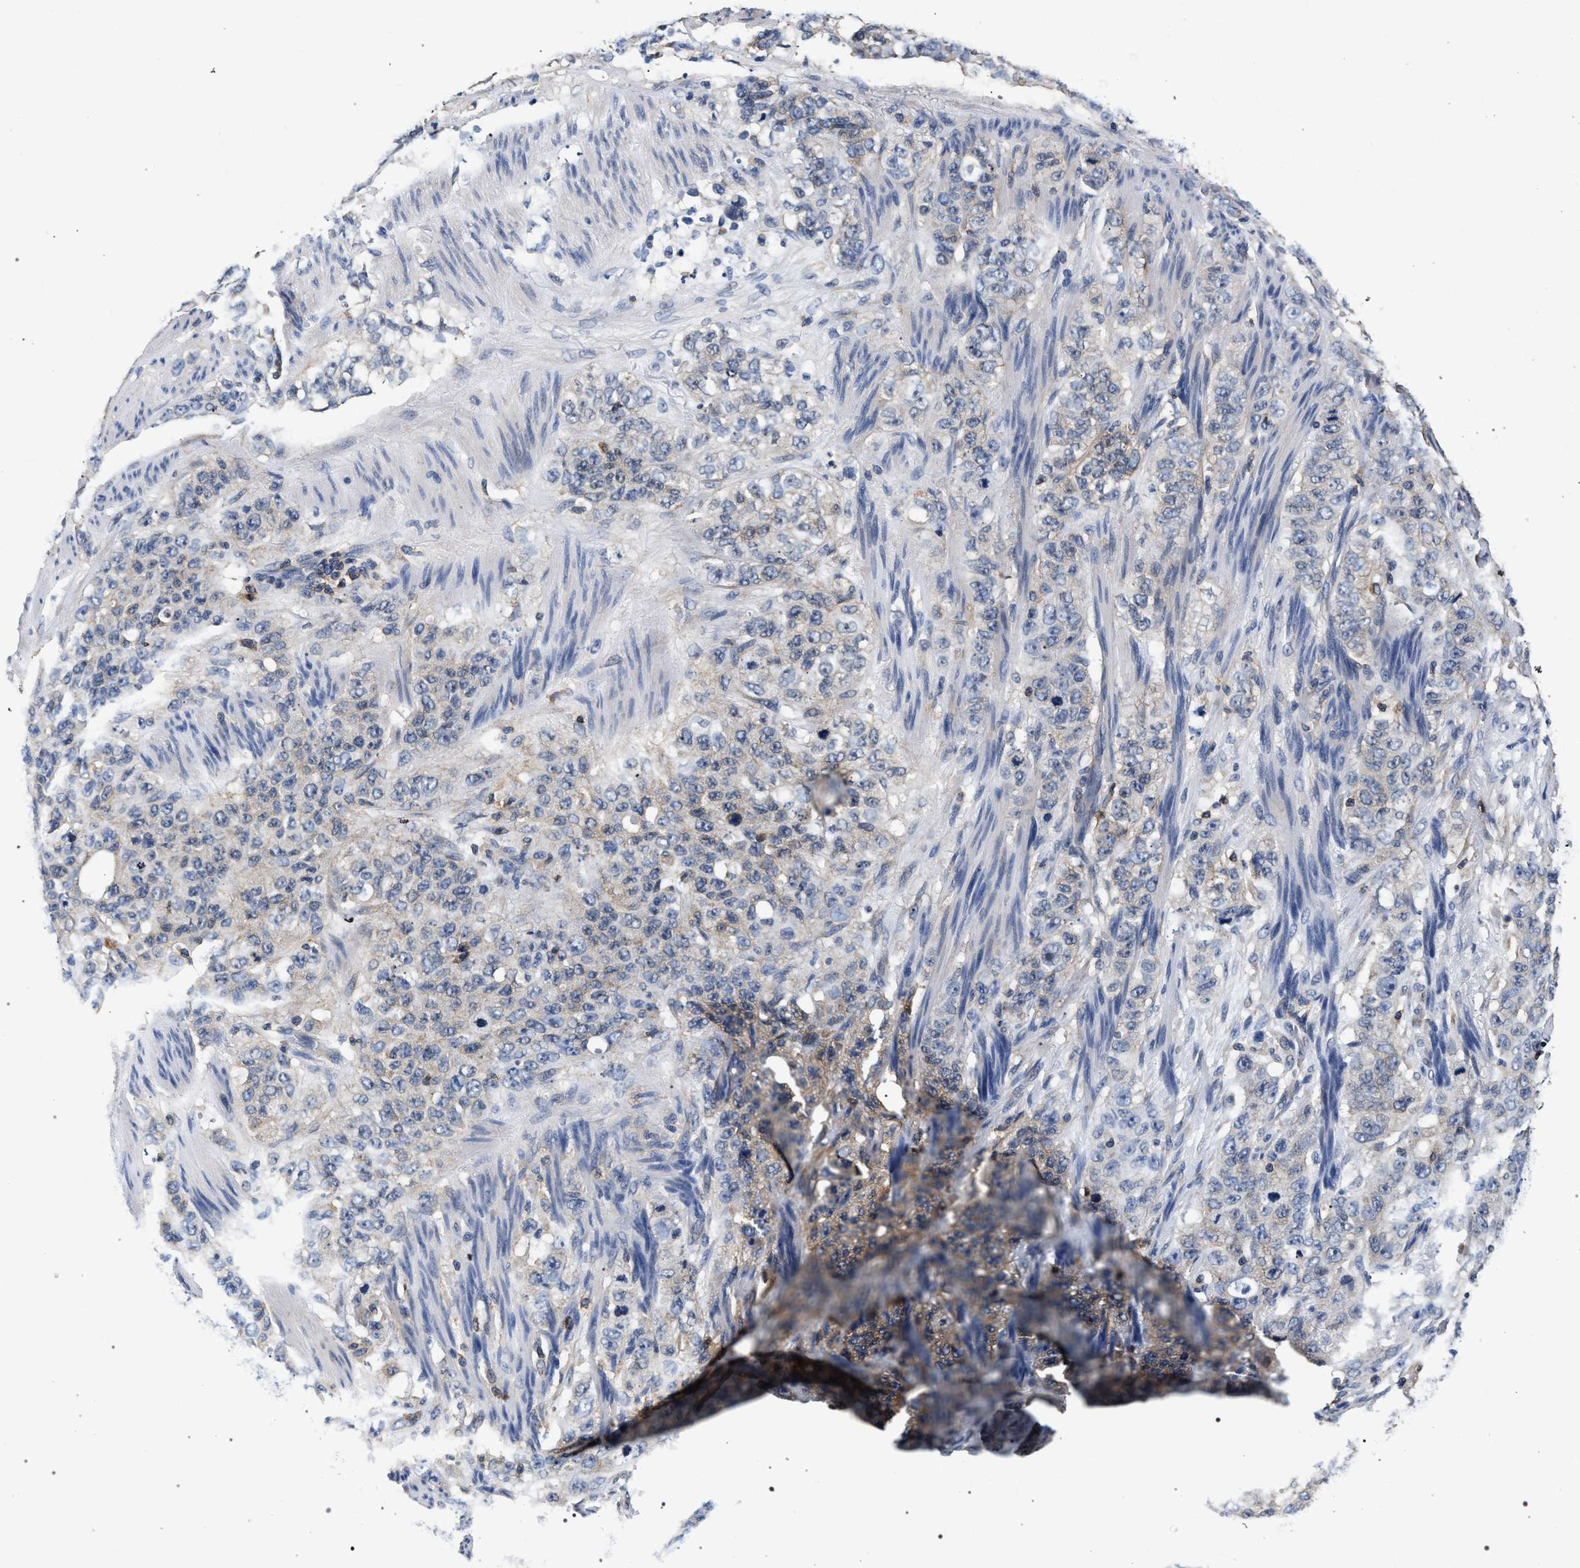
{"staining": {"intensity": "negative", "quantity": "none", "location": "none"}, "tissue": "stomach cancer", "cell_type": "Tumor cells", "image_type": "cancer", "snomed": [{"axis": "morphology", "description": "Adenocarcinoma, NOS"}, {"axis": "topography", "description": "Stomach"}], "caption": "Stomach cancer (adenocarcinoma) stained for a protein using IHC exhibits no expression tumor cells.", "gene": "LASP1", "patient": {"sex": "male", "age": 48}}